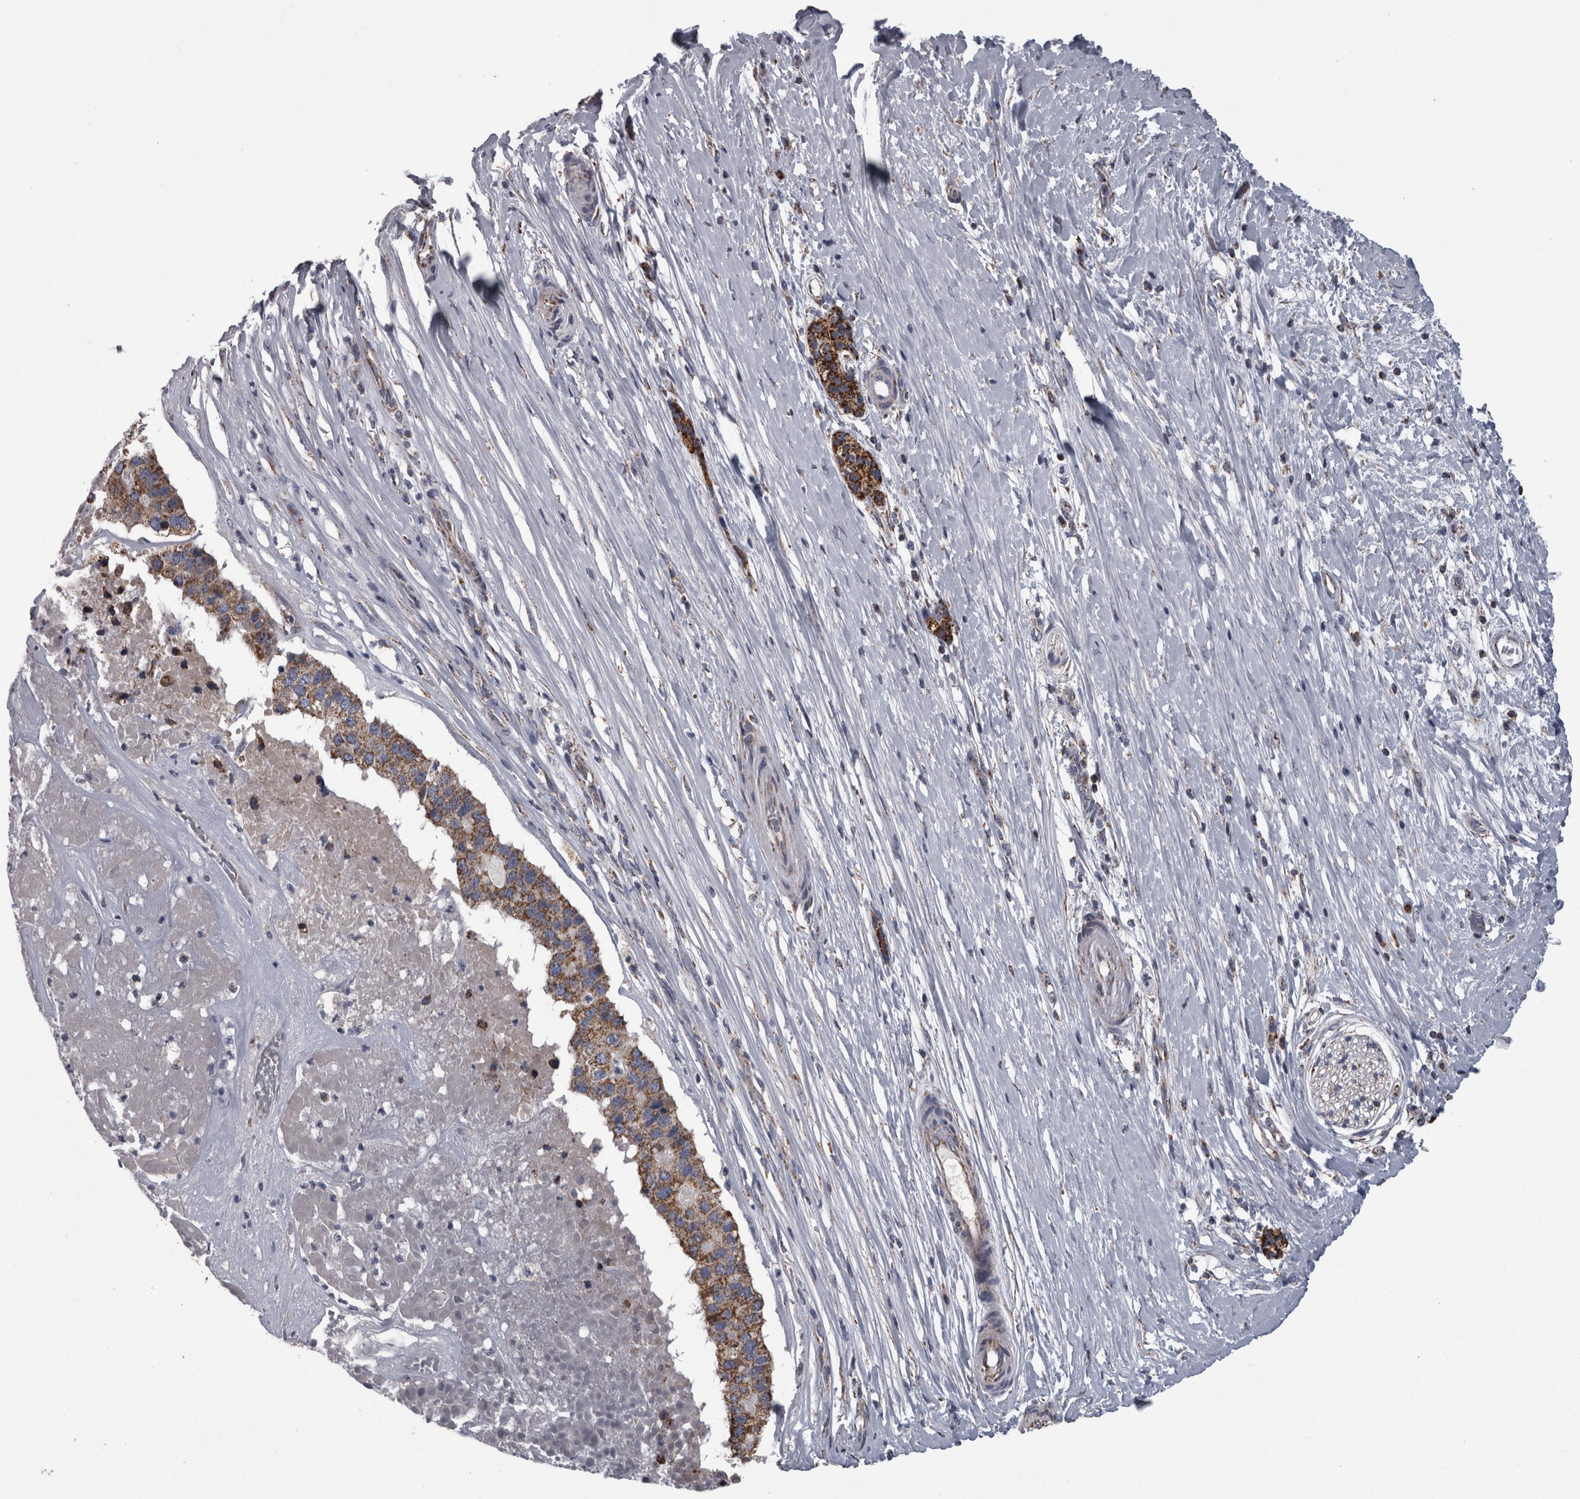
{"staining": {"intensity": "strong", "quantity": ">75%", "location": "cytoplasmic/membranous"}, "tissue": "pancreatic cancer", "cell_type": "Tumor cells", "image_type": "cancer", "snomed": [{"axis": "morphology", "description": "Adenocarcinoma, NOS"}, {"axis": "topography", "description": "Pancreas"}], "caption": "Brown immunohistochemical staining in human pancreatic cancer (adenocarcinoma) reveals strong cytoplasmic/membranous expression in approximately >75% of tumor cells. Nuclei are stained in blue.", "gene": "MDH2", "patient": {"sex": "male", "age": 50}}